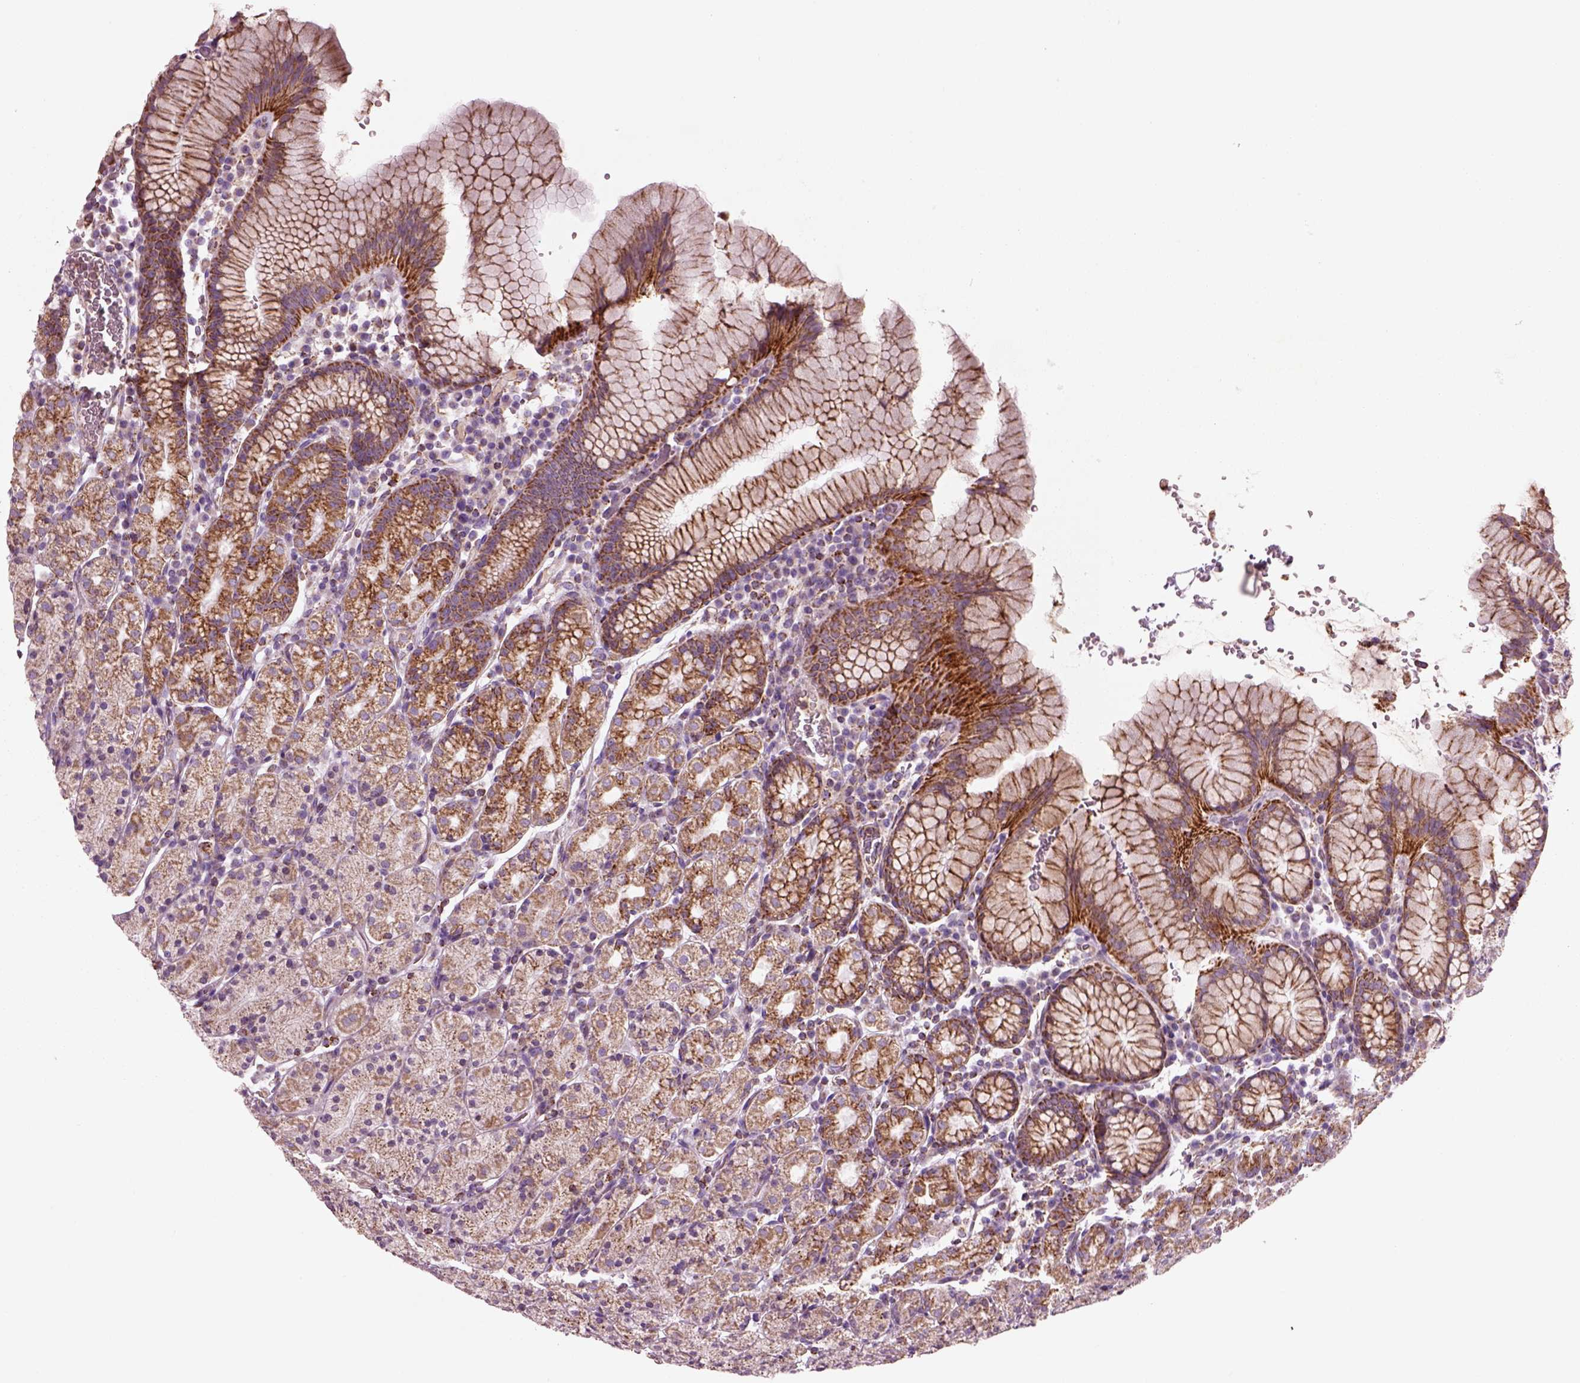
{"staining": {"intensity": "moderate", "quantity": ">75%", "location": "cytoplasmic/membranous"}, "tissue": "stomach", "cell_type": "Glandular cells", "image_type": "normal", "snomed": [{"axis": "morphology", "description": "Normal tissue, NOS"}, {"axis": "topography", "description": "Stomach, upper"}, {"axis": "topography", "description": "Stomach"}], "caption": "Immunohistochemical staining of normal stomach demonstrates >75% levels of moderate cytoplasmic/membranous protein positivity in about >75% of glandular cells.", "gene": "SLC25A24", "patient": {"sex": "male", "age": 62}}